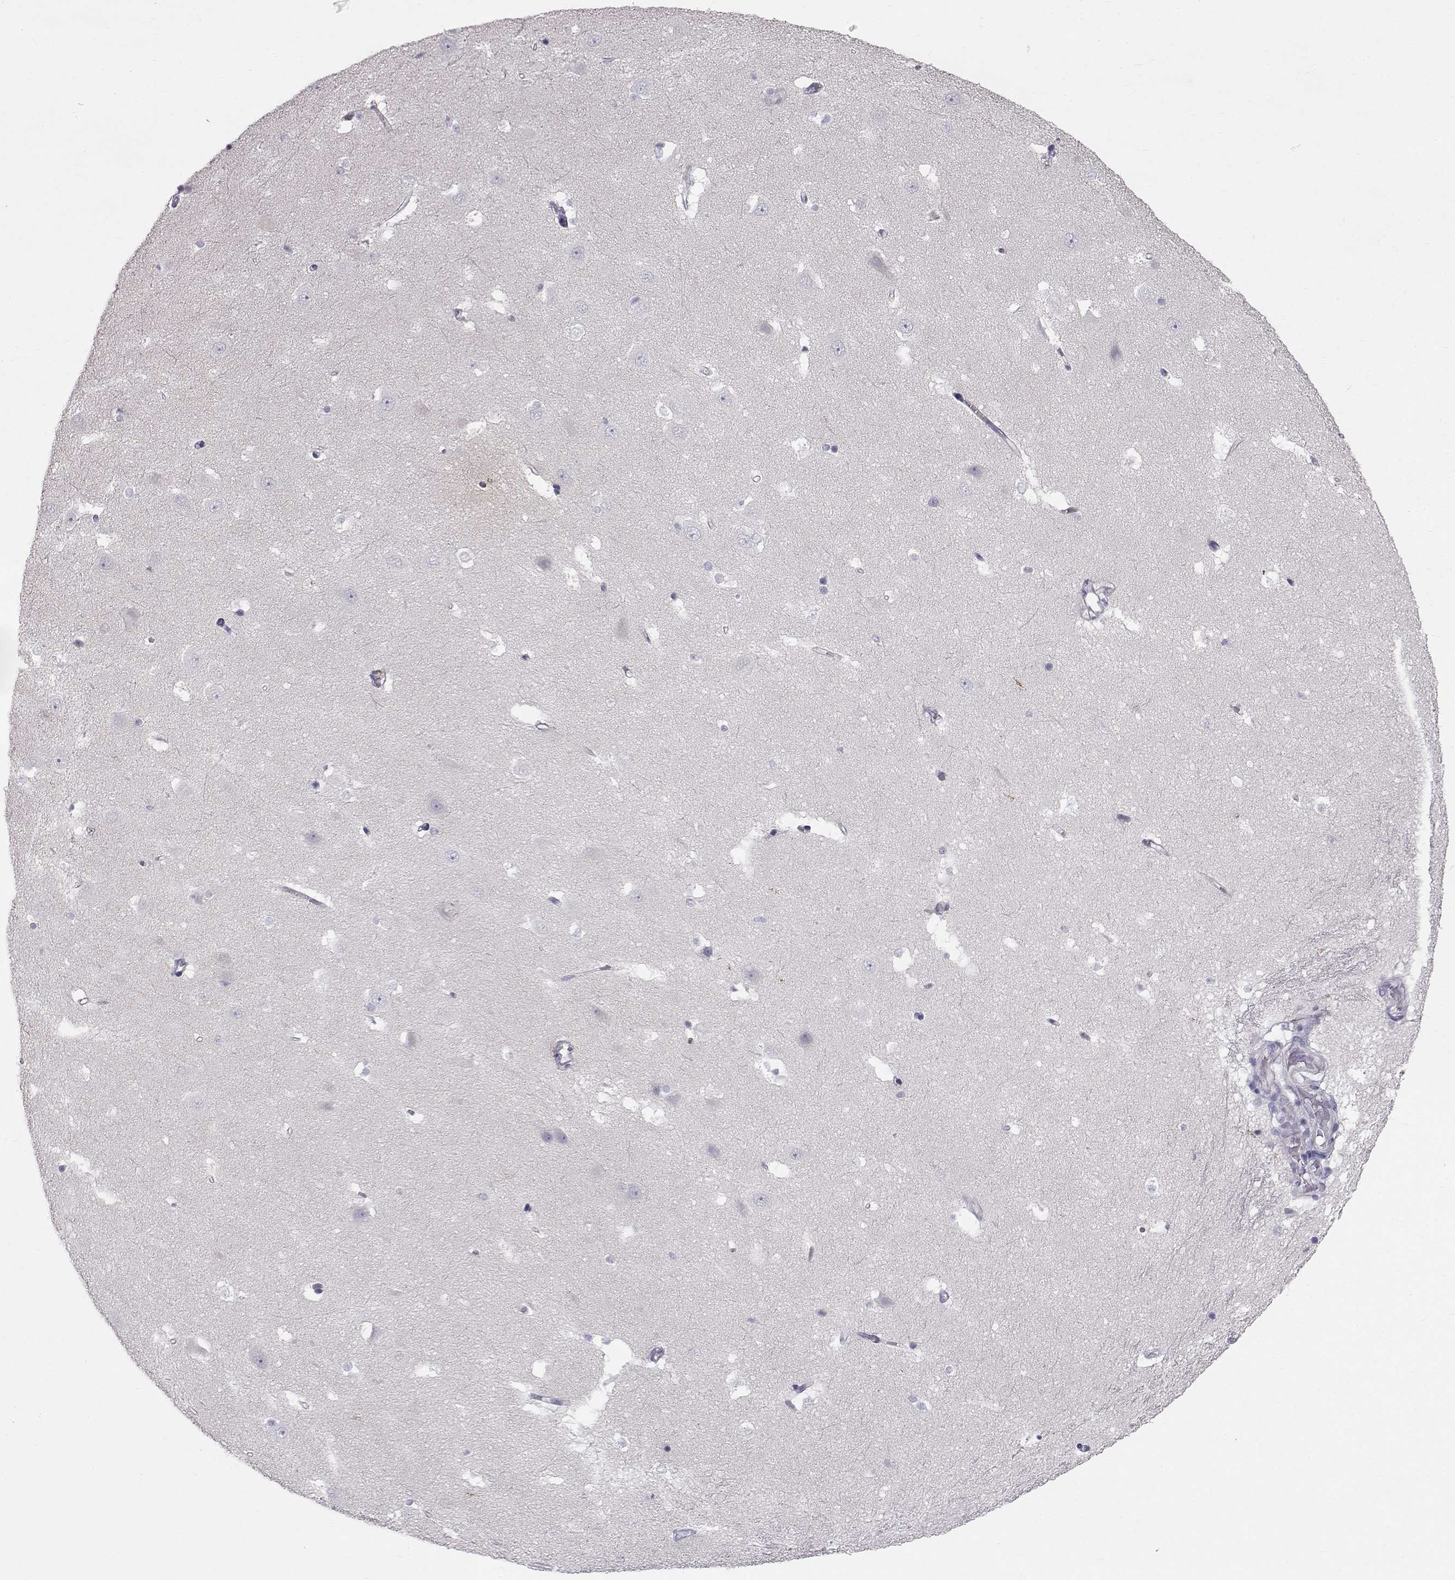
{"staining": {"intensity": "negative", "quantity": "none", "location": "none"}, "tissue": "hippocampus", "cell_type": "Glial cells", "image_type": "normal", "snomed": [{"axis": "morphology", "description": "Normal tissue, NOS"}, {"axis": "topography", "description": "Hippocampus"}], "caption": "This is an immunohistochemistry (IHC) histopathology image of normal hippocampus. There is no staining in glial cells.", "gene": "CALCR", "patient": {"sex": "male", "age": 44}}